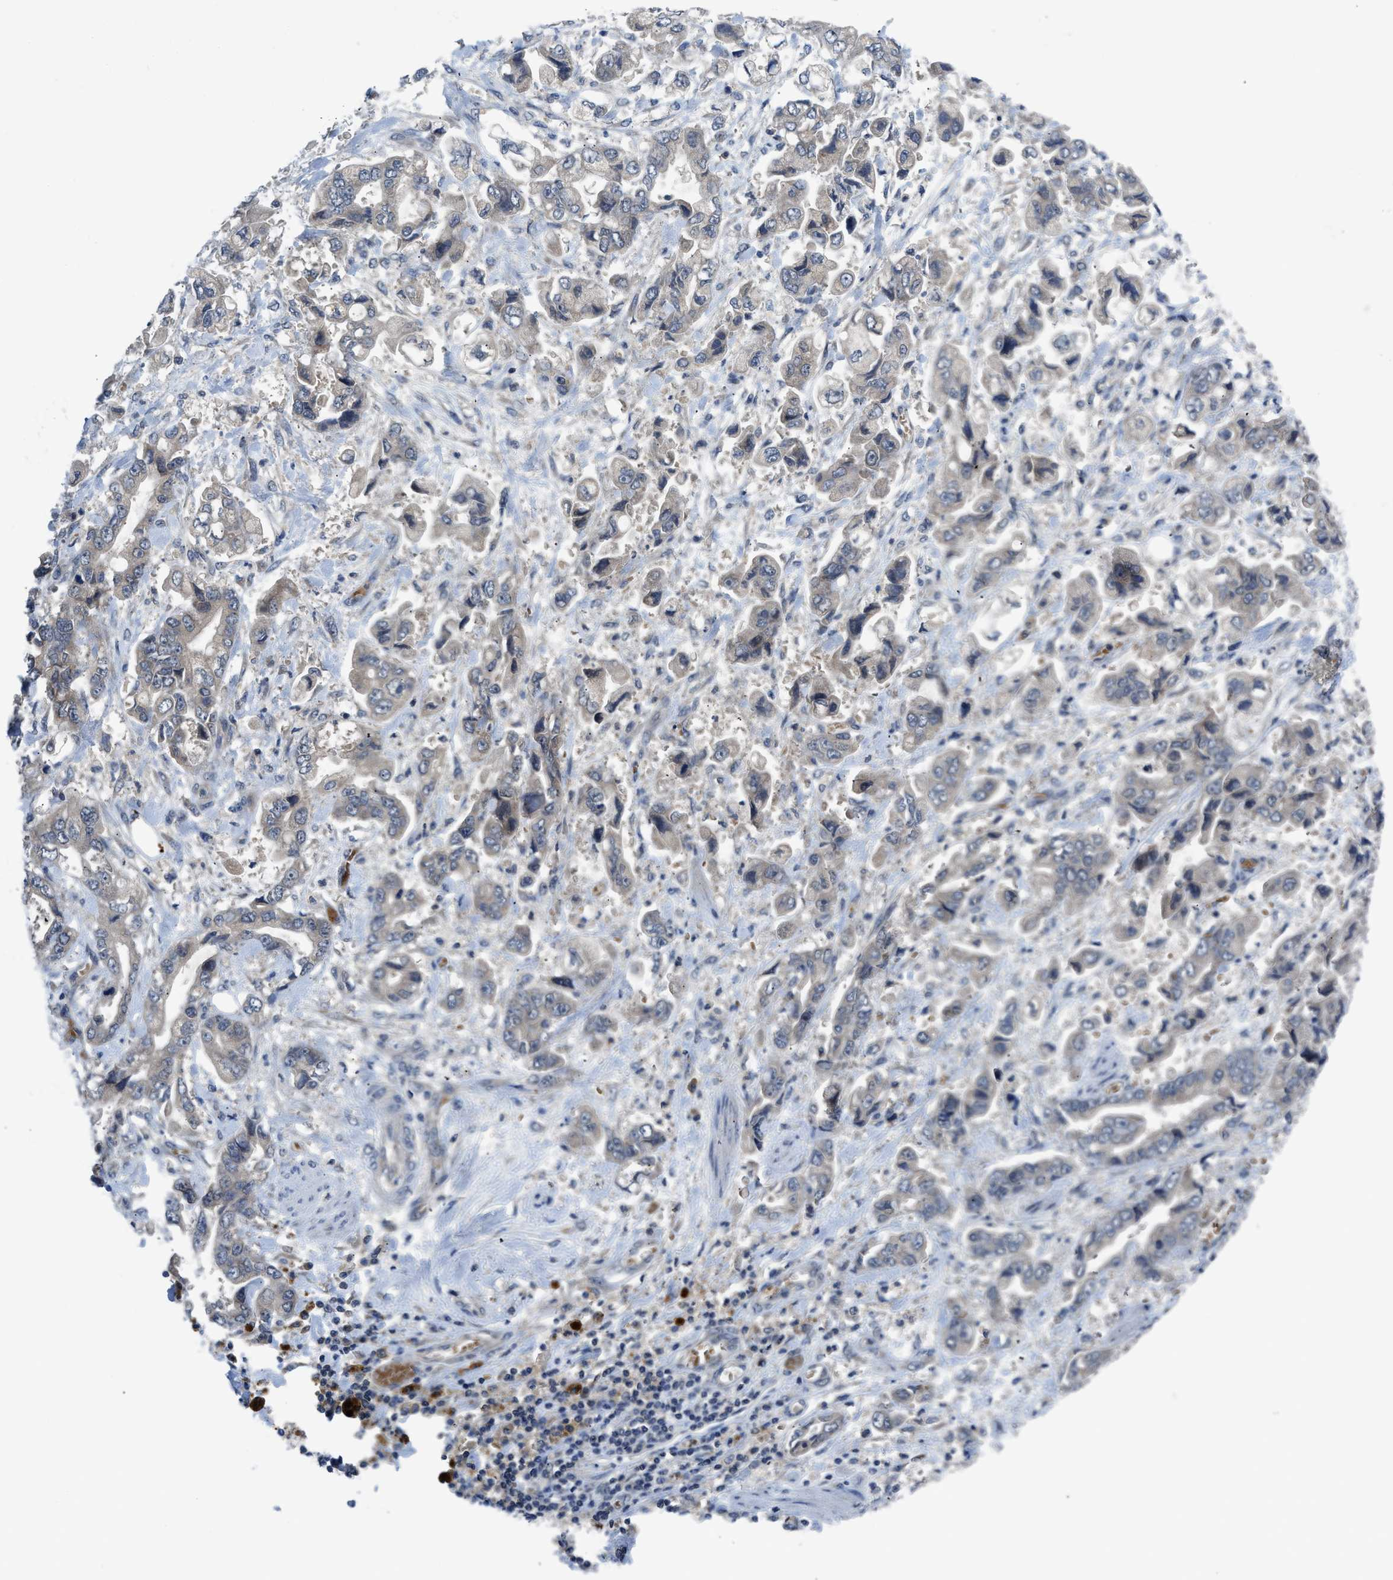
{"staining": {"intensity": "weak", "quantity": ">75%", "location": "cytoplasmic/membranous"}, "tissue": "stomach cancer", "cell_type": "Tumor cells", "image_type": "cancer", "snomed": [{"axis": "morphology", "description": "Normal tissue, NOS"}, {"axis": "morphology", "description": "Adenocarcinoma, NOS"}, {"axis": "topography", "description": "Stomach"}], "caption": "Weak cytoplasmic/membranous expression for a protein is present in approximately >75% of tumor cells of stomach adenocarcinoma using IHC.", "gene": "PDE7A", "patient": {"sex": "male", "age": 62}}